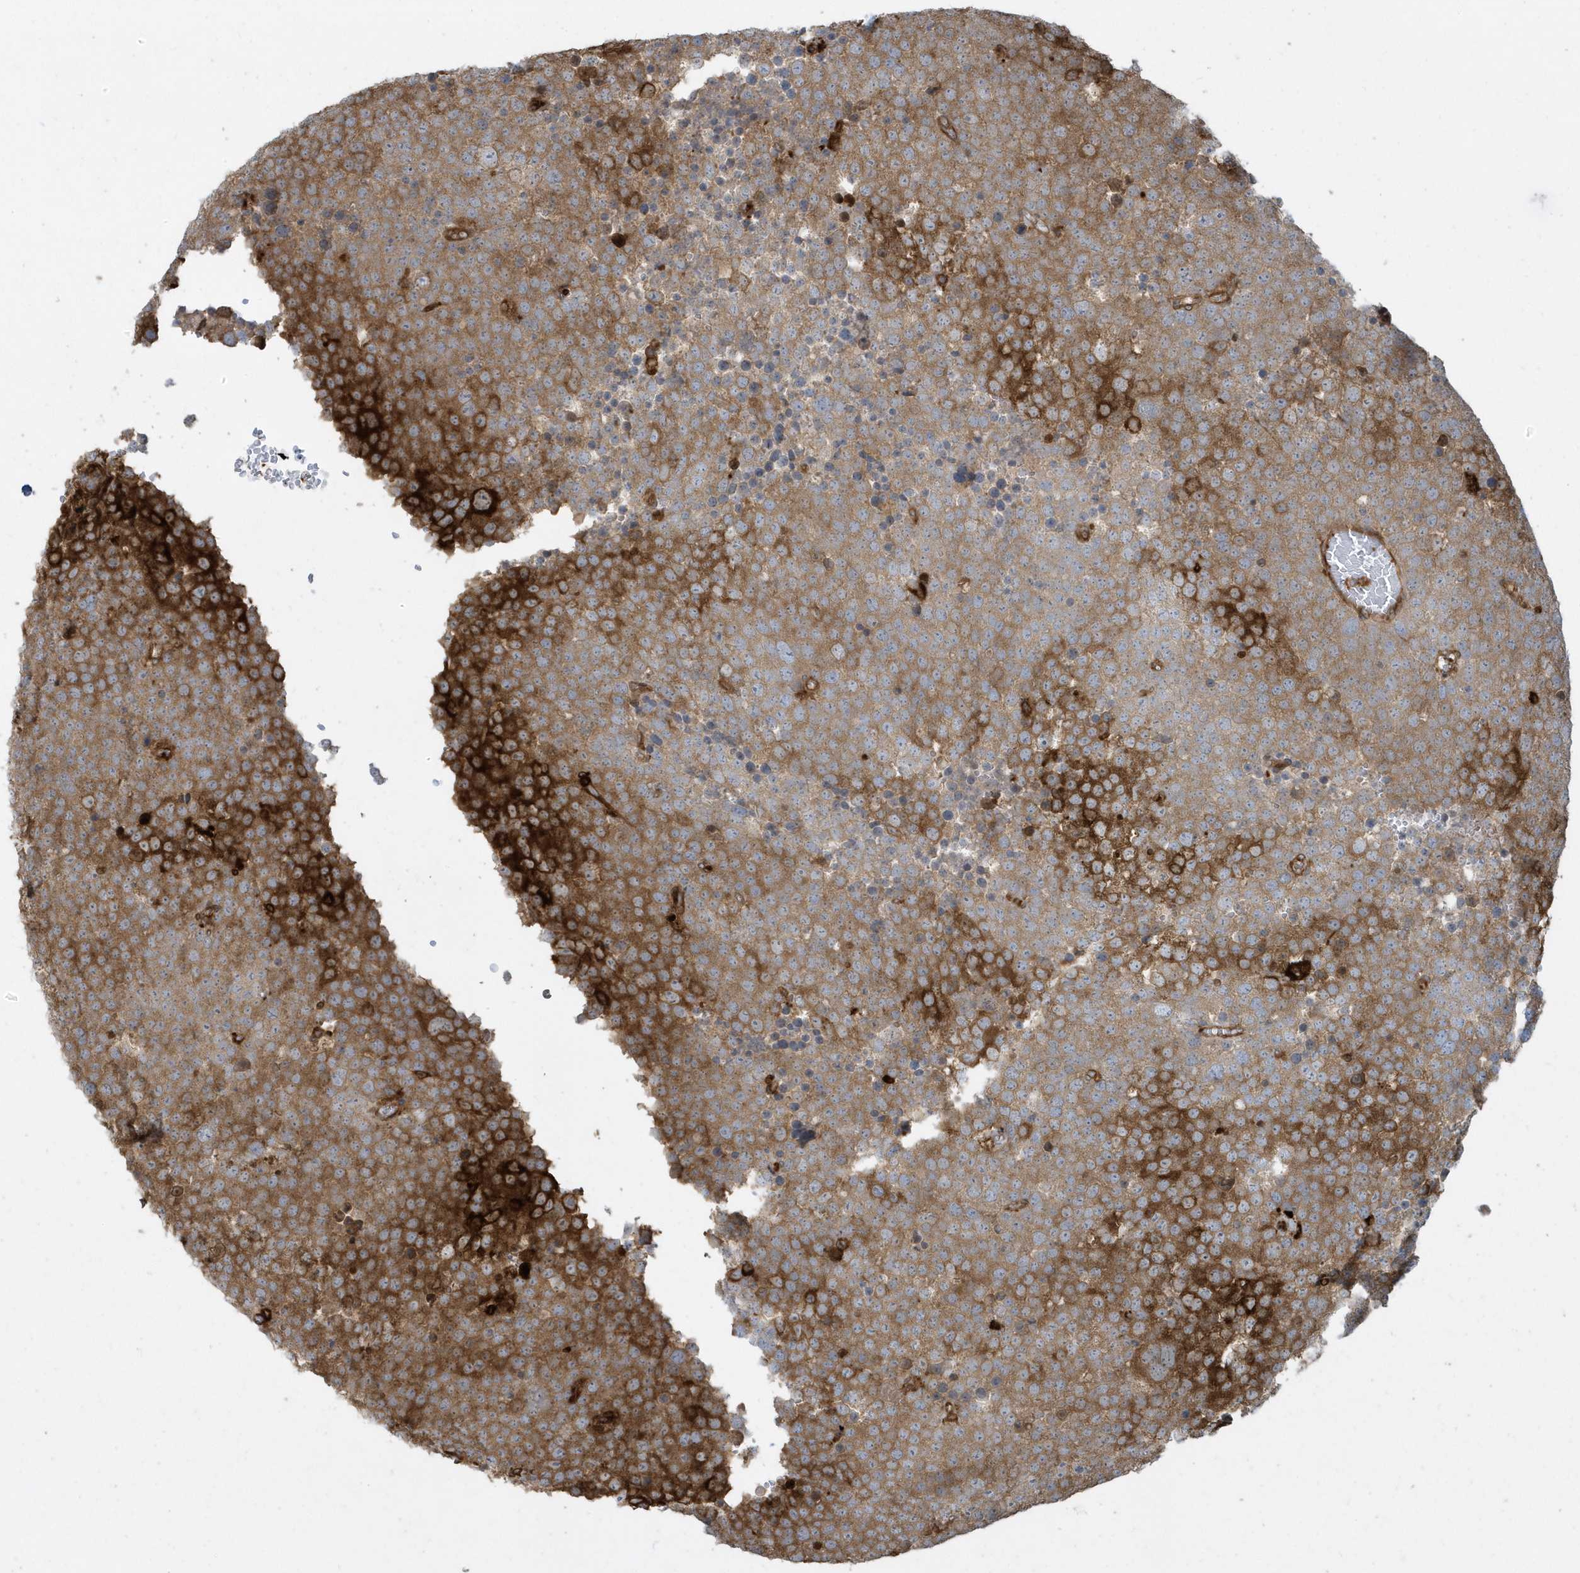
{"staining": {"intensity": "strong", "quantity": "25%-75%", "location": "cytoplasmic/membranous"}, "tissue": "testis cancer", "cell_type": "Tumor cells", "image_type": "cancer", "snomed": [{"axis": "morphology", "description": "Seminoma, NOS"}, {"axis": "topography", "description": "Testis"}], "caption": "Immunohistochemical staining of testis cancer demonstrates strong cytoplasmic/membranous protein expression in approximately 25%-75% of tumor cells.", "gene": "CLCN6", "patient": {"sex": "male", "age": 71}}